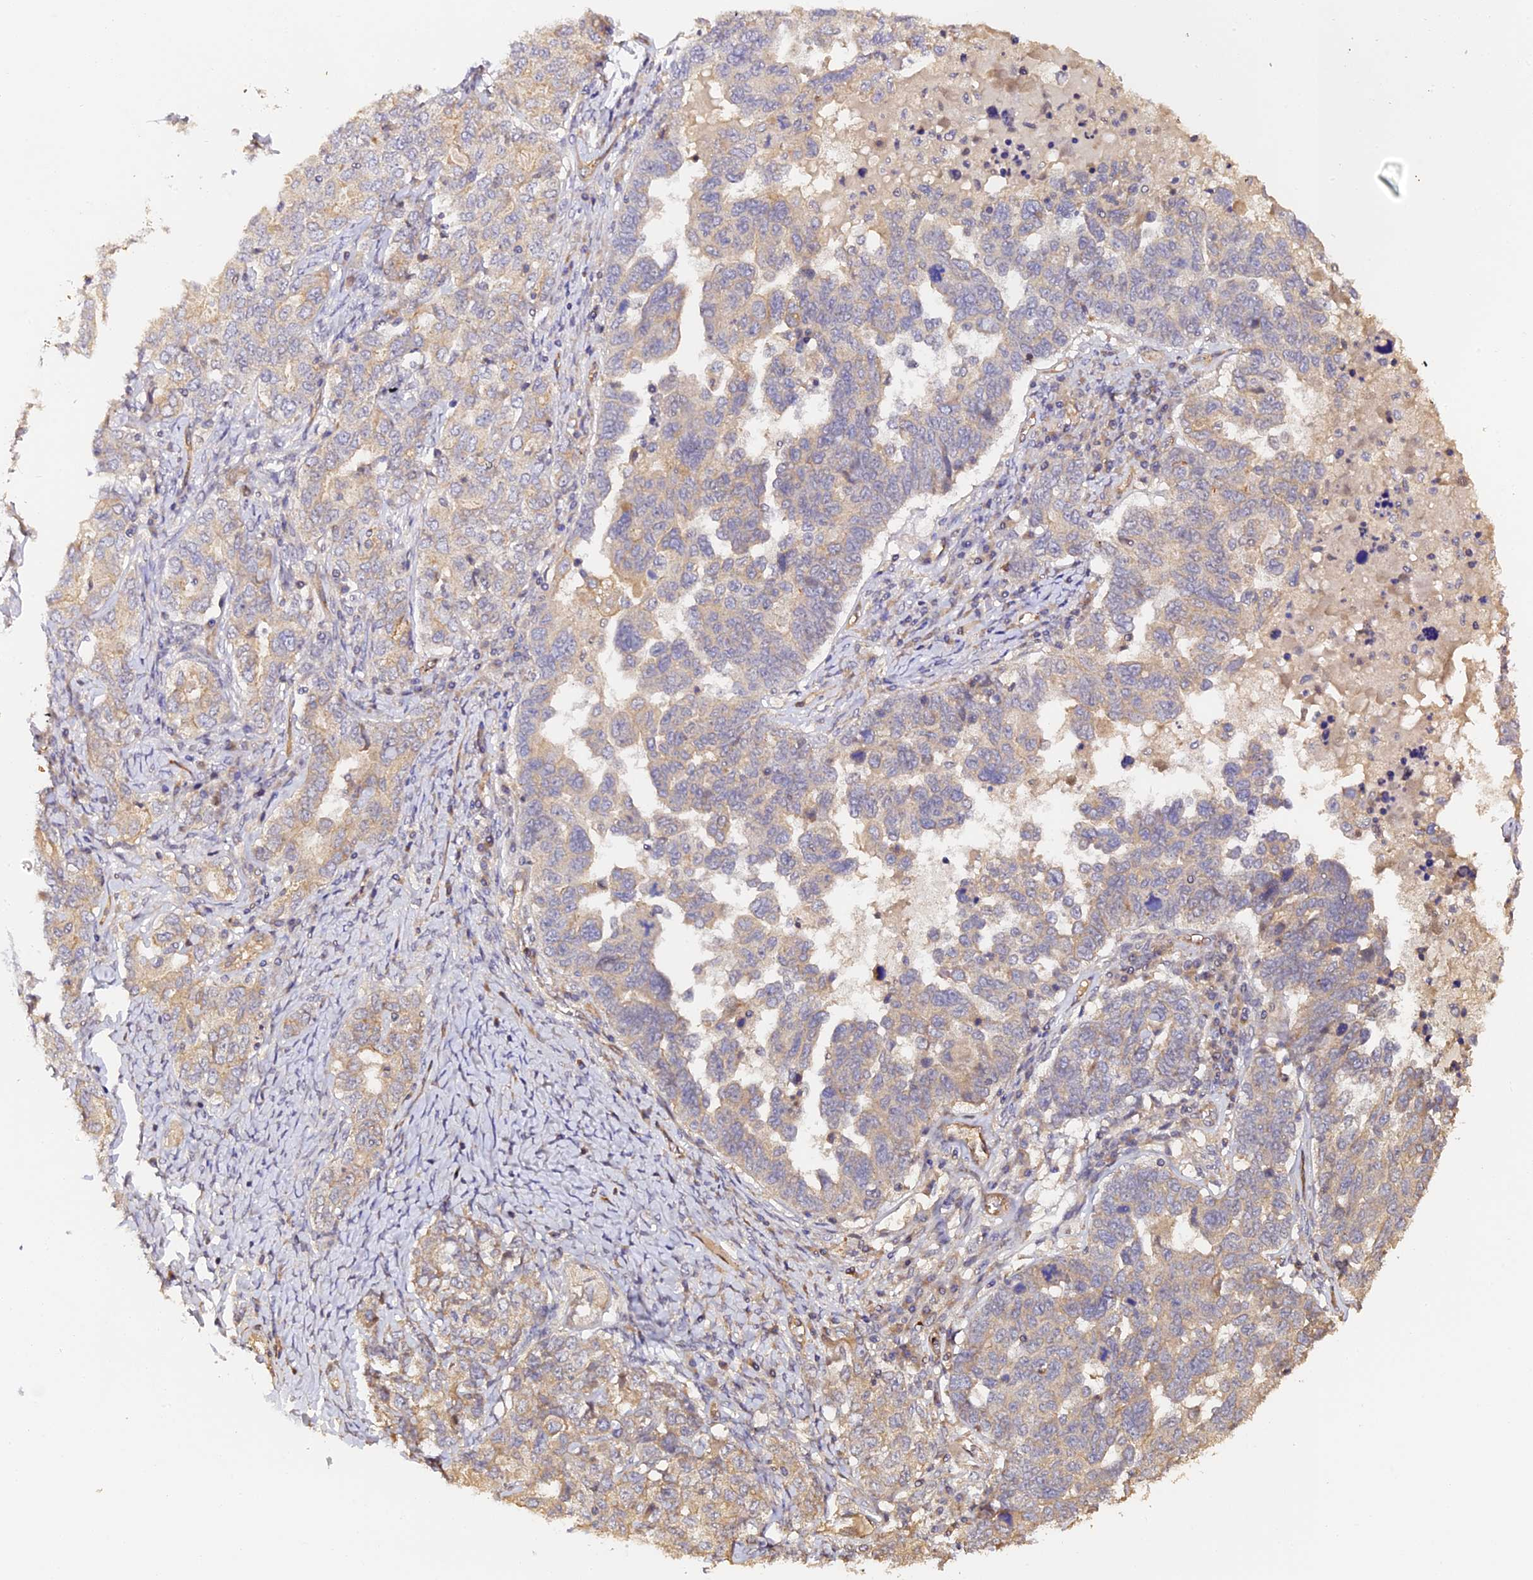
{"staining": {"intensity": "weak", "quantity": "25%-75%", "location": "cytoplasmic/membranous"}, "tissue": "ovarian cancer", "cell_type": "Tumor cells", "image_type": "cancer", "snomed": [{"axis": "morphology", "description": "Carcinoma, endometroid"}, {"axis": "topography", "description": "Ovary"}], "caption": "Protein analysis of ovarian endometroid carcinoma tissue displays weak cytoplasmic/membranous staining in approximately 25%-75% of tumor cells.", "gene": "TDO2", "patient": {"sex": "female", "age": 62}}